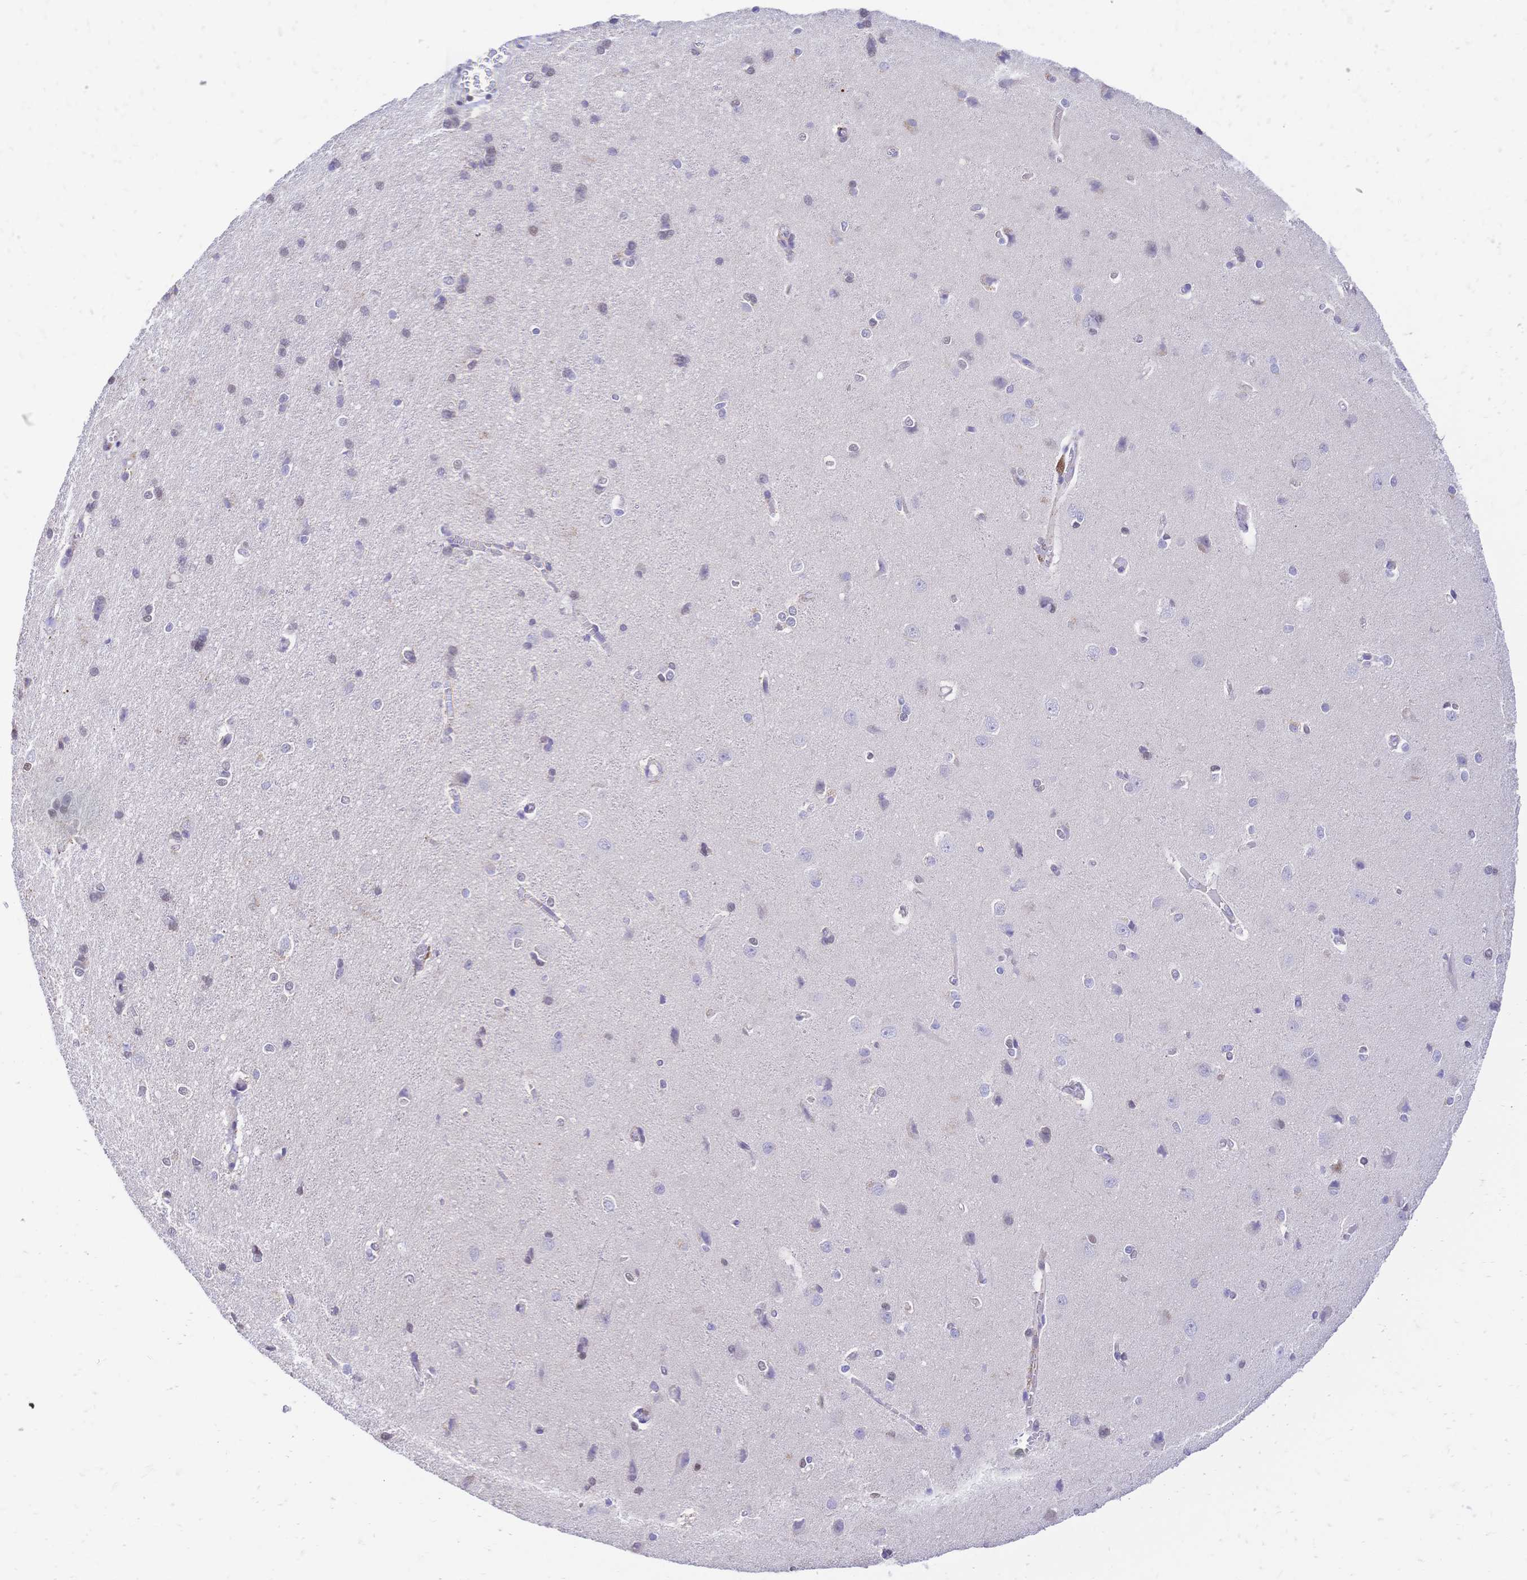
{"staining": {"intensity": "weak", "quantity": "25%-75%", "location": "cytoplasmic/membranous"}, "tissue": "cerebral cortex", "cell_type": "Endothelial cells", "image_type": "normal", "snomed": [{"axis": "morphology", "description": "Normal tissue, NOS"}, {"axis": "topography", "description": "Cerebral cortex"}], "caption": "IHC (DAB) staining of unremarkable human cerebral cortex exhibits weak cytoplasmic/membranous protein expression in approximately 25%-75% of endothelial cells.", "gene": "CLEC18A", "patient": {"sex": "male", "age": 37}}